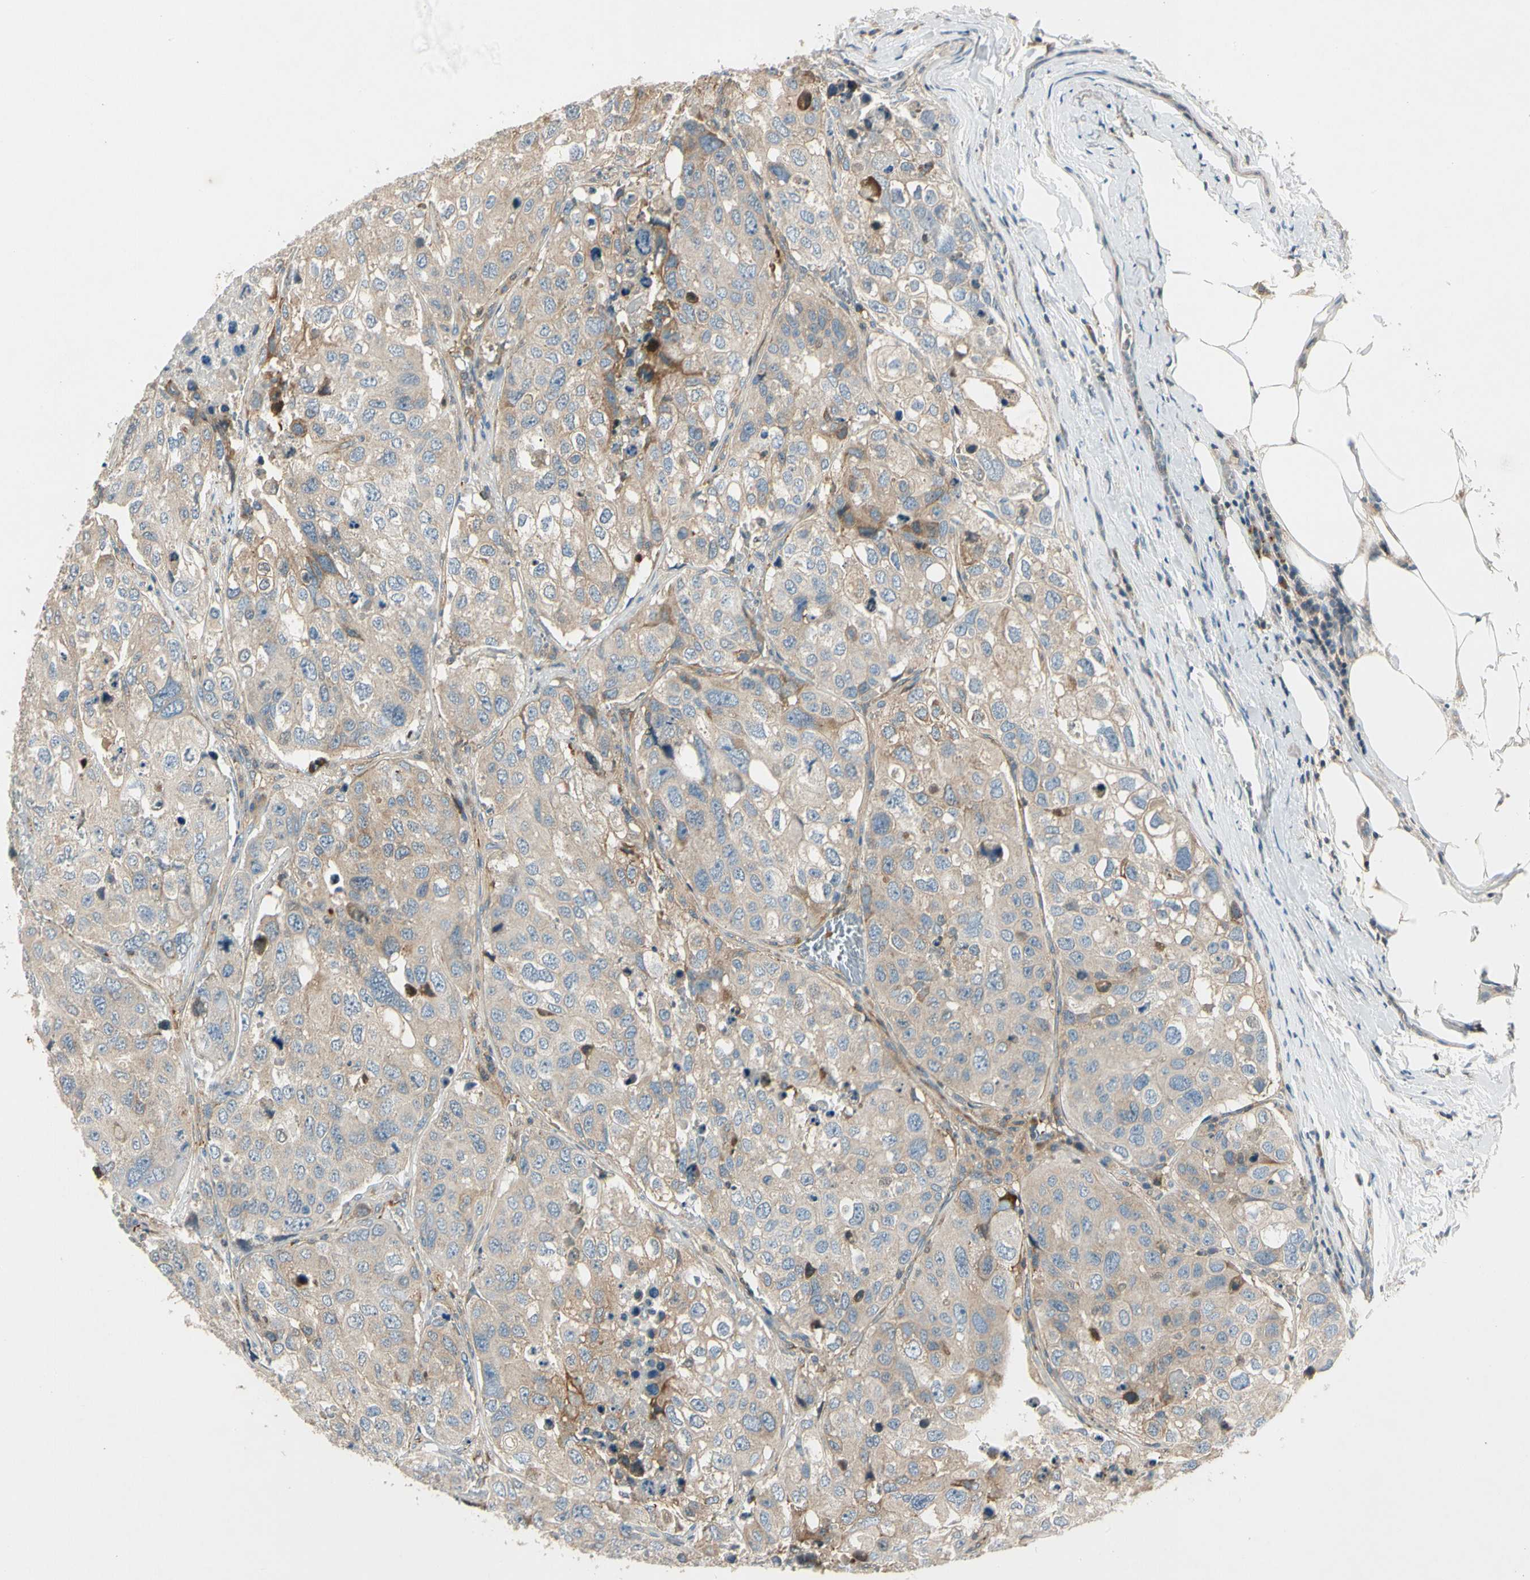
{"staining": {"intensity": "weak", "quantity": ">75%", "location": "cytoplasmic/membranous"}, "tissue": "urothelial cancer", "cell_type": "Tumor cells", "image_type": "cancer", "snomed": [{"axis": "morphology", "description": "Urothelial carcinoma, High grade"}, {"axis": "topography", "description": "Lymph node"}, {"axis": "topography", "description": "Urinary bladder"}], "caption": "Immunohistochemistry image of human urothelial carcinoma (high-grade) stained for a protein (brown), which reveals low levels of weak cytoplasmic/membranous expression in about >75% of tumor cells.", "gene": "CDH6", "patient": {"sex": "male", "age": 51}}